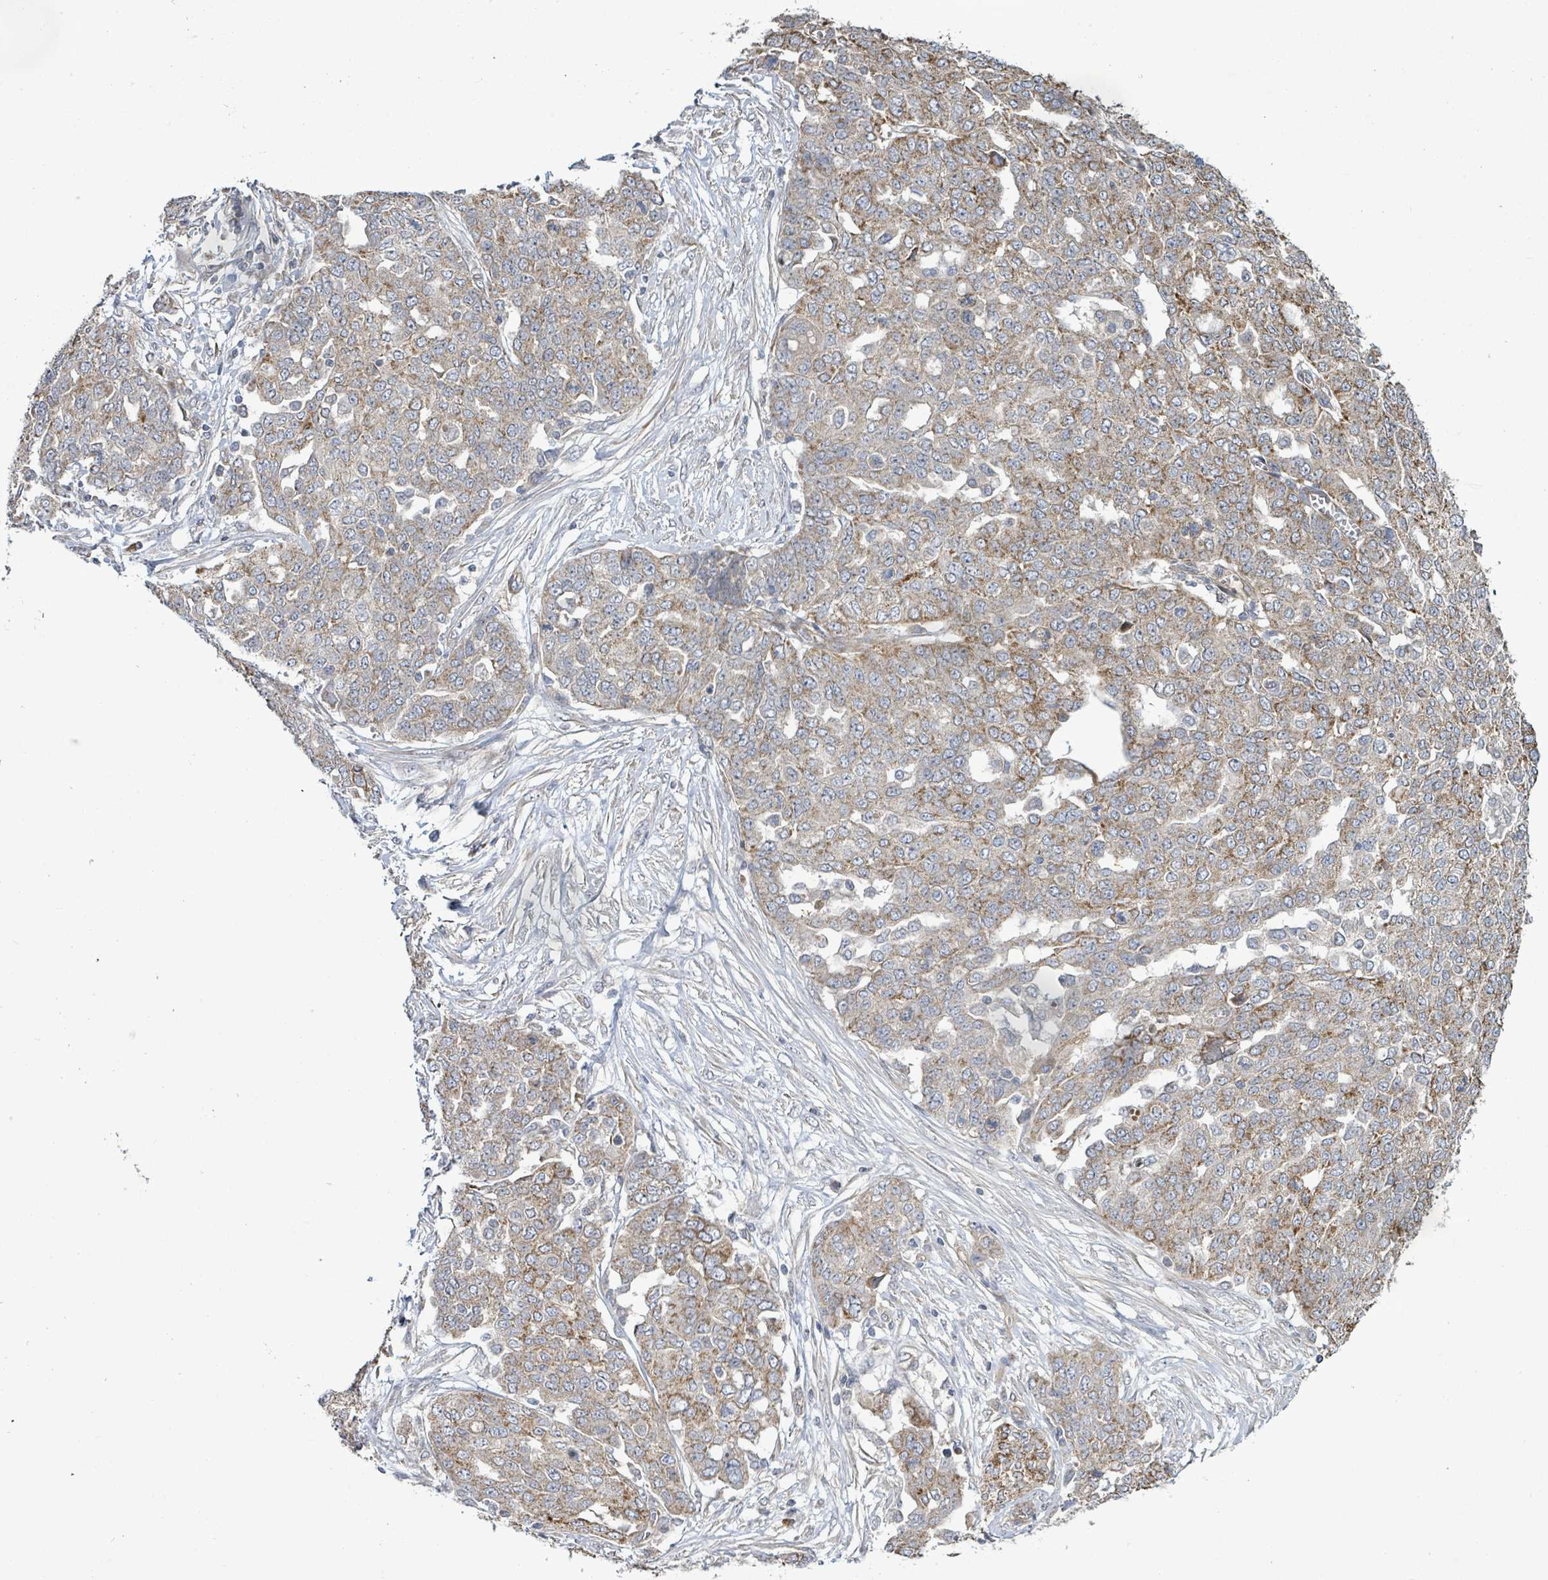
{"staining": {"intensity": "moderate", "quantity": "25%-75%", "location": "cytoplasmic/membranous"}, "tissue": "ovarian cancer", "cell_type": "Tumor cells", "image_type": "cancer", "snomed": [{"axis": "morphology", "description": "Cystadenocarcinoma, serous, NOS"}, {"axis": "topography", "description": "Soft tissue"}, {"axis": "topography", "description": "Ovary"}], "caption": "Ovarian serous cystadenocarcinoma was stained to show a protein in brown. There is medium levels of moderate cytoplasmic/membranous expression in about 25%-75% of tumor cells.", "gene": "KBTBD11", "patient": {"sex": "female", "age": 57}}